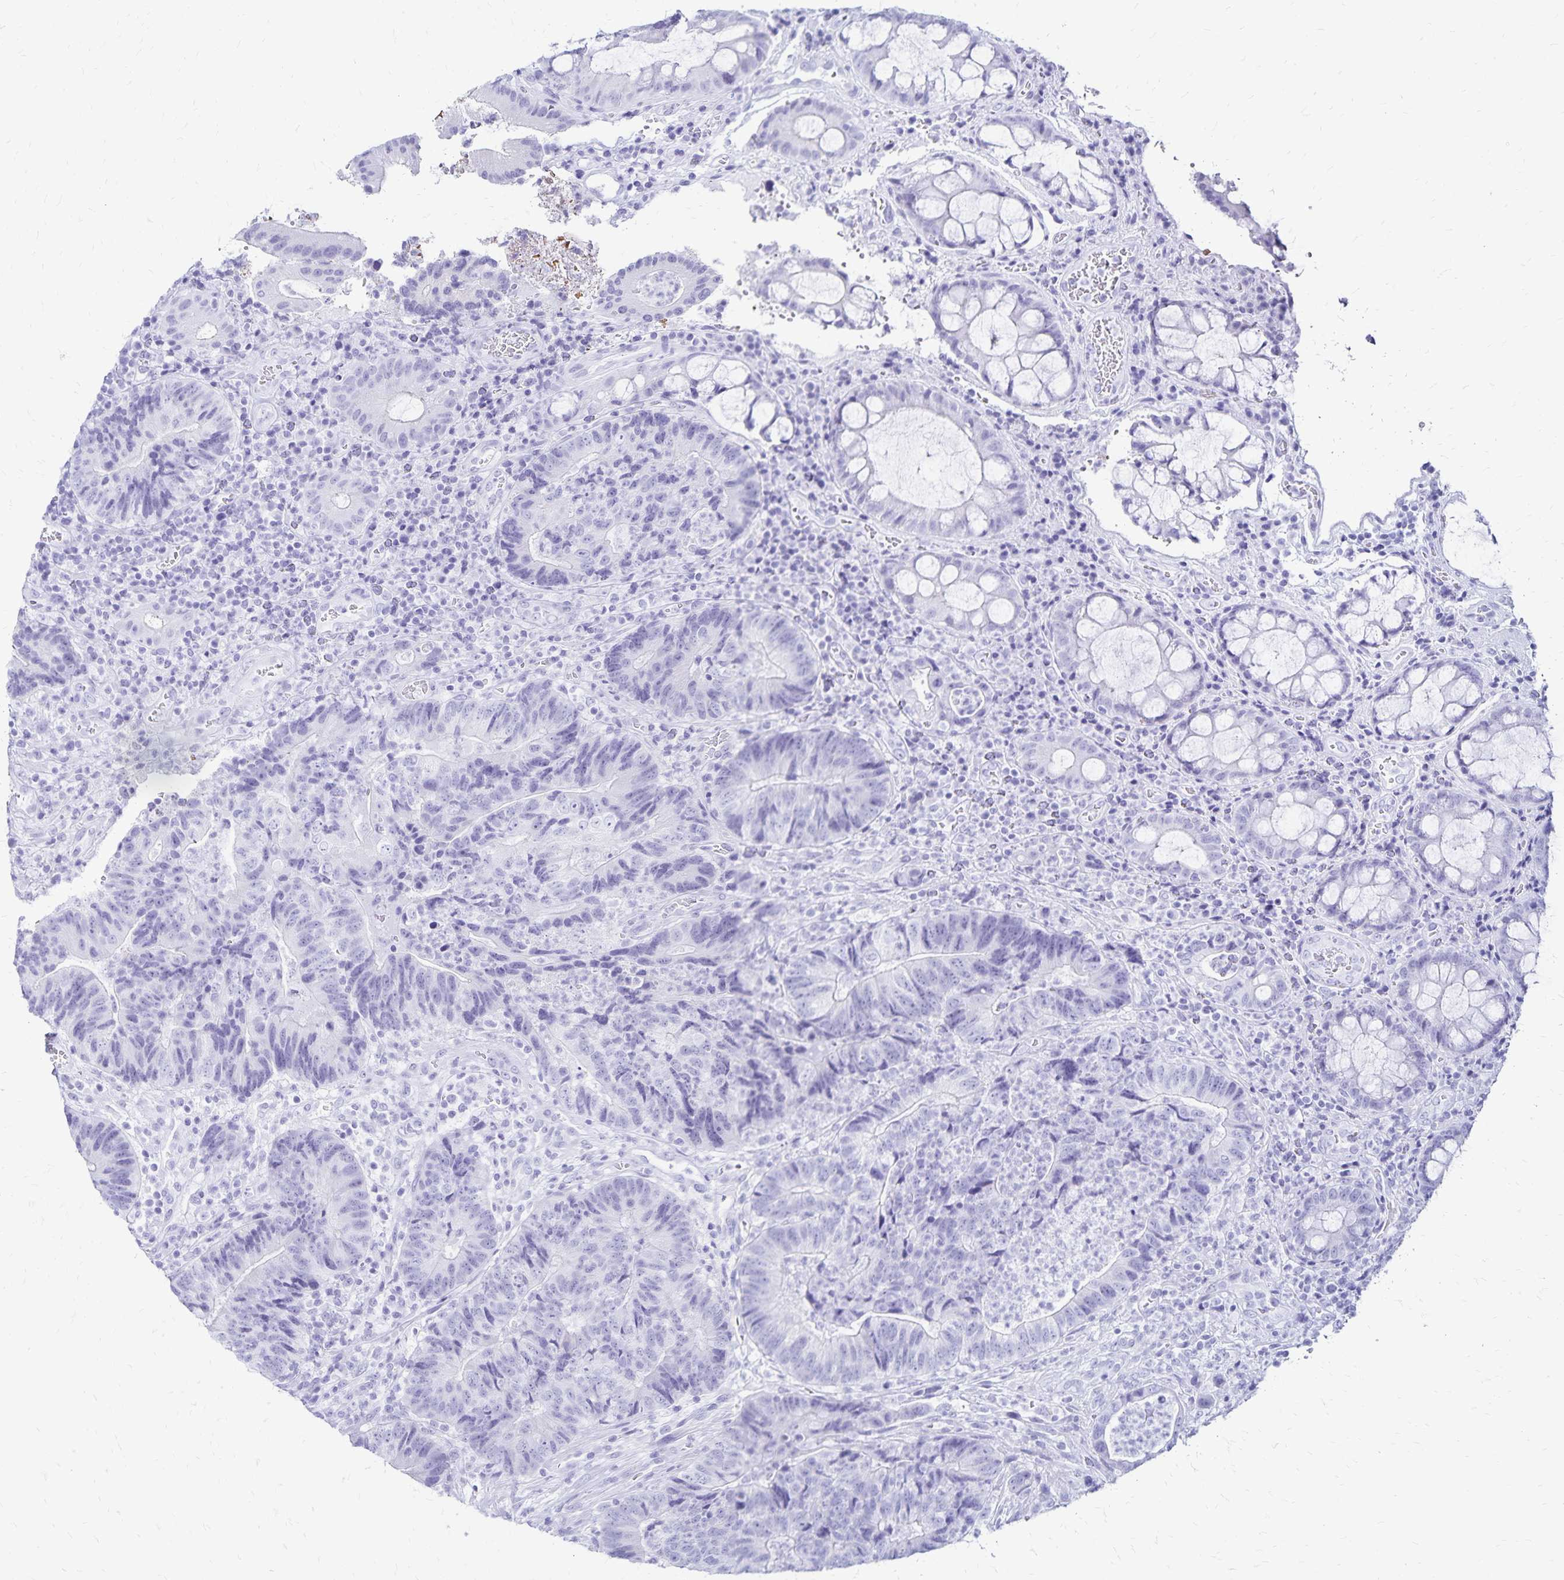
{"staining": {"intensity": "negative", "quantity": "none", "location": "none"}, "tissue": "colorectal cancer", "cell_type": "Tumor cells", "image_type": "cancer", "snomed": [{"axis": "morphology", "description": "Normal tissue, NOS"}, {"axis": "morphology", "description": "Adenocarcinoma, NOS"}, {"axis": "topography", "description": "Colon"}], "caption": "Photomicrograph shows no significant protein staining in tumor cells of colorectal adenocarcinoma. (Brightfield microscopy of DAB immunohistochemistry (IHC) at high magnification).", "gene": "LIN28B", "patient": {"sex": "female", "age": 48}}